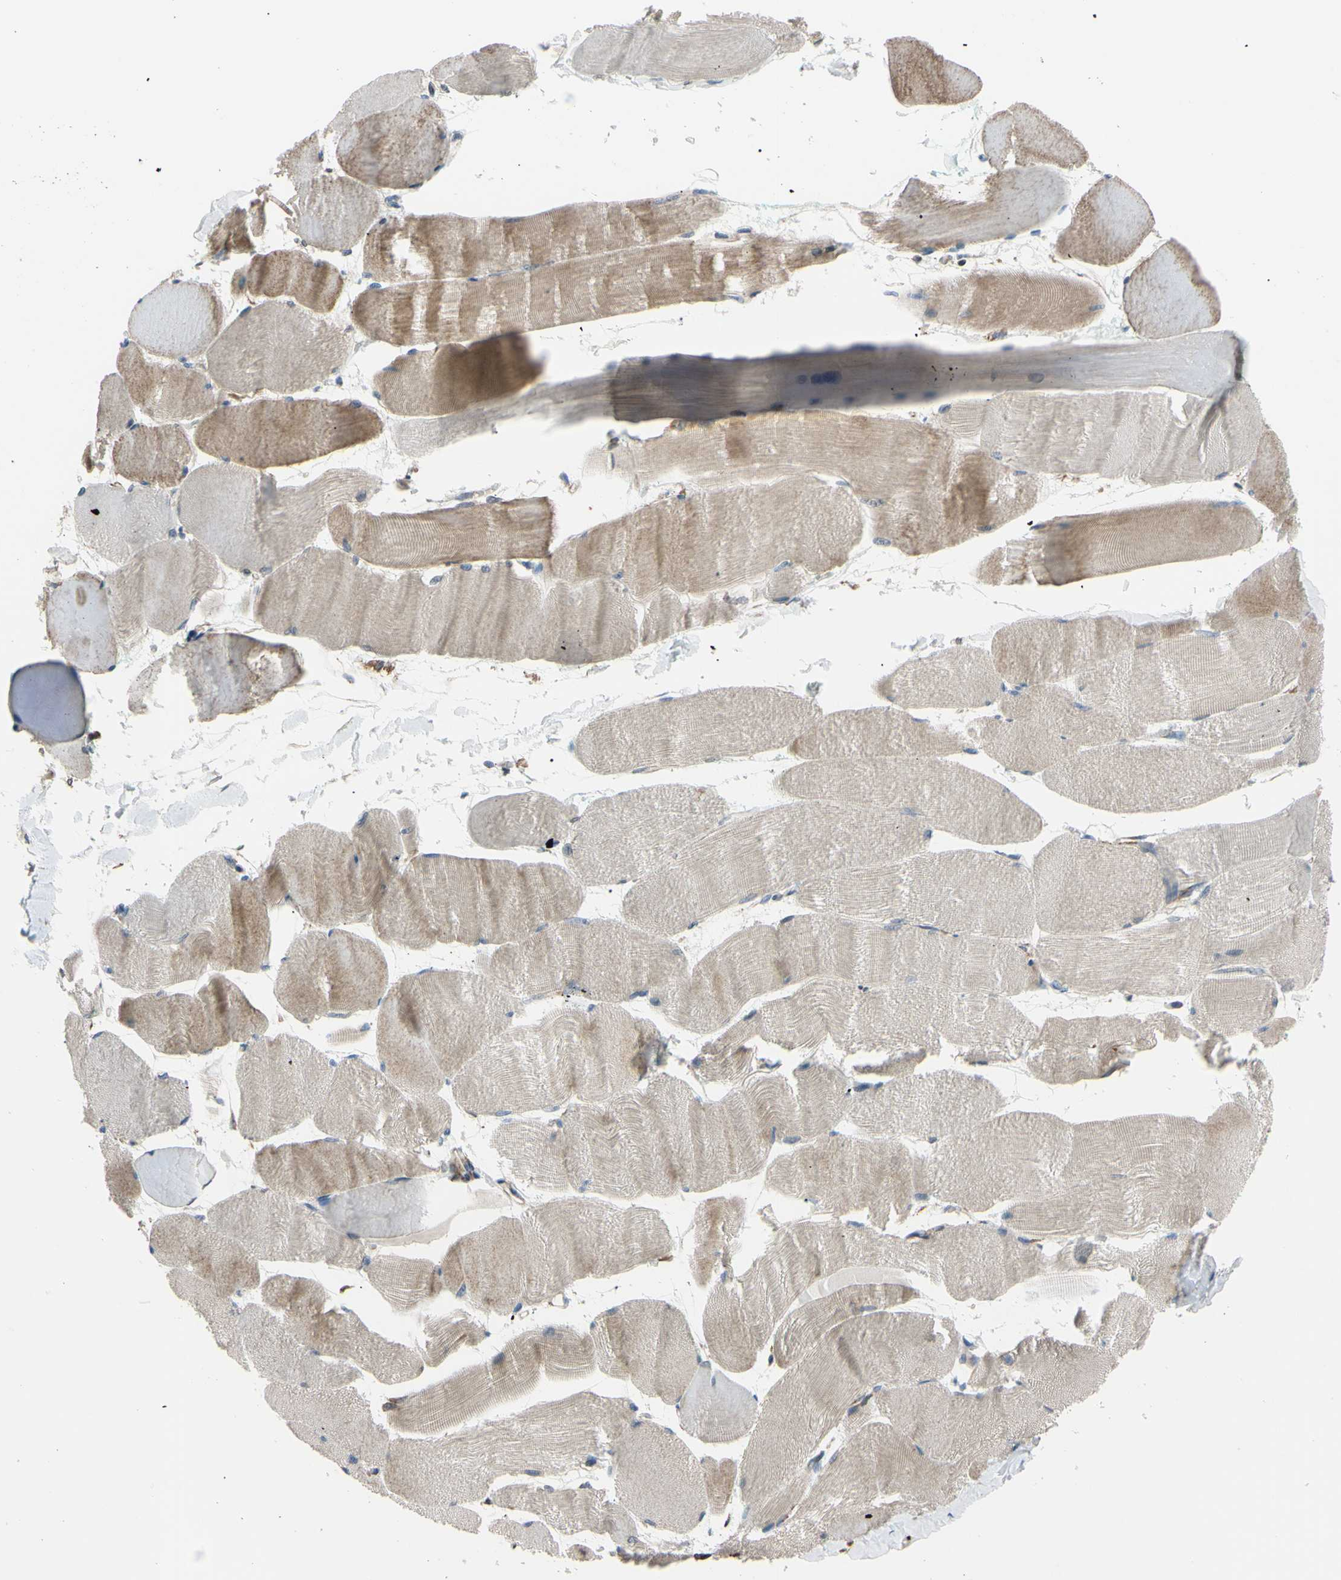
{"staining": {"intensity": "moderate", "quantity": ">75%", "location": "cytoplasmic/membranous"}, "tissue": "skeletal muscle", "cell_type": "Myocytes", "image_type": "normal", "snomed": [{"axis": "morphology", "description": "Normal tissue, NOS"}, {"axis": "morphology", "description": "Squamous cell carcinoma, NOS"}, {"axis": "topography", "description": "Skeletal muscle"}], "caption": "Immunohistochemical staining of unremarkable human skeletal muscle reveals >75% levels of moderate cytoplasmic/membranous protein expression in approximately >75% of myocytes.", "gene": "BMF", "patient": {"sex": "male", "age": 51}}